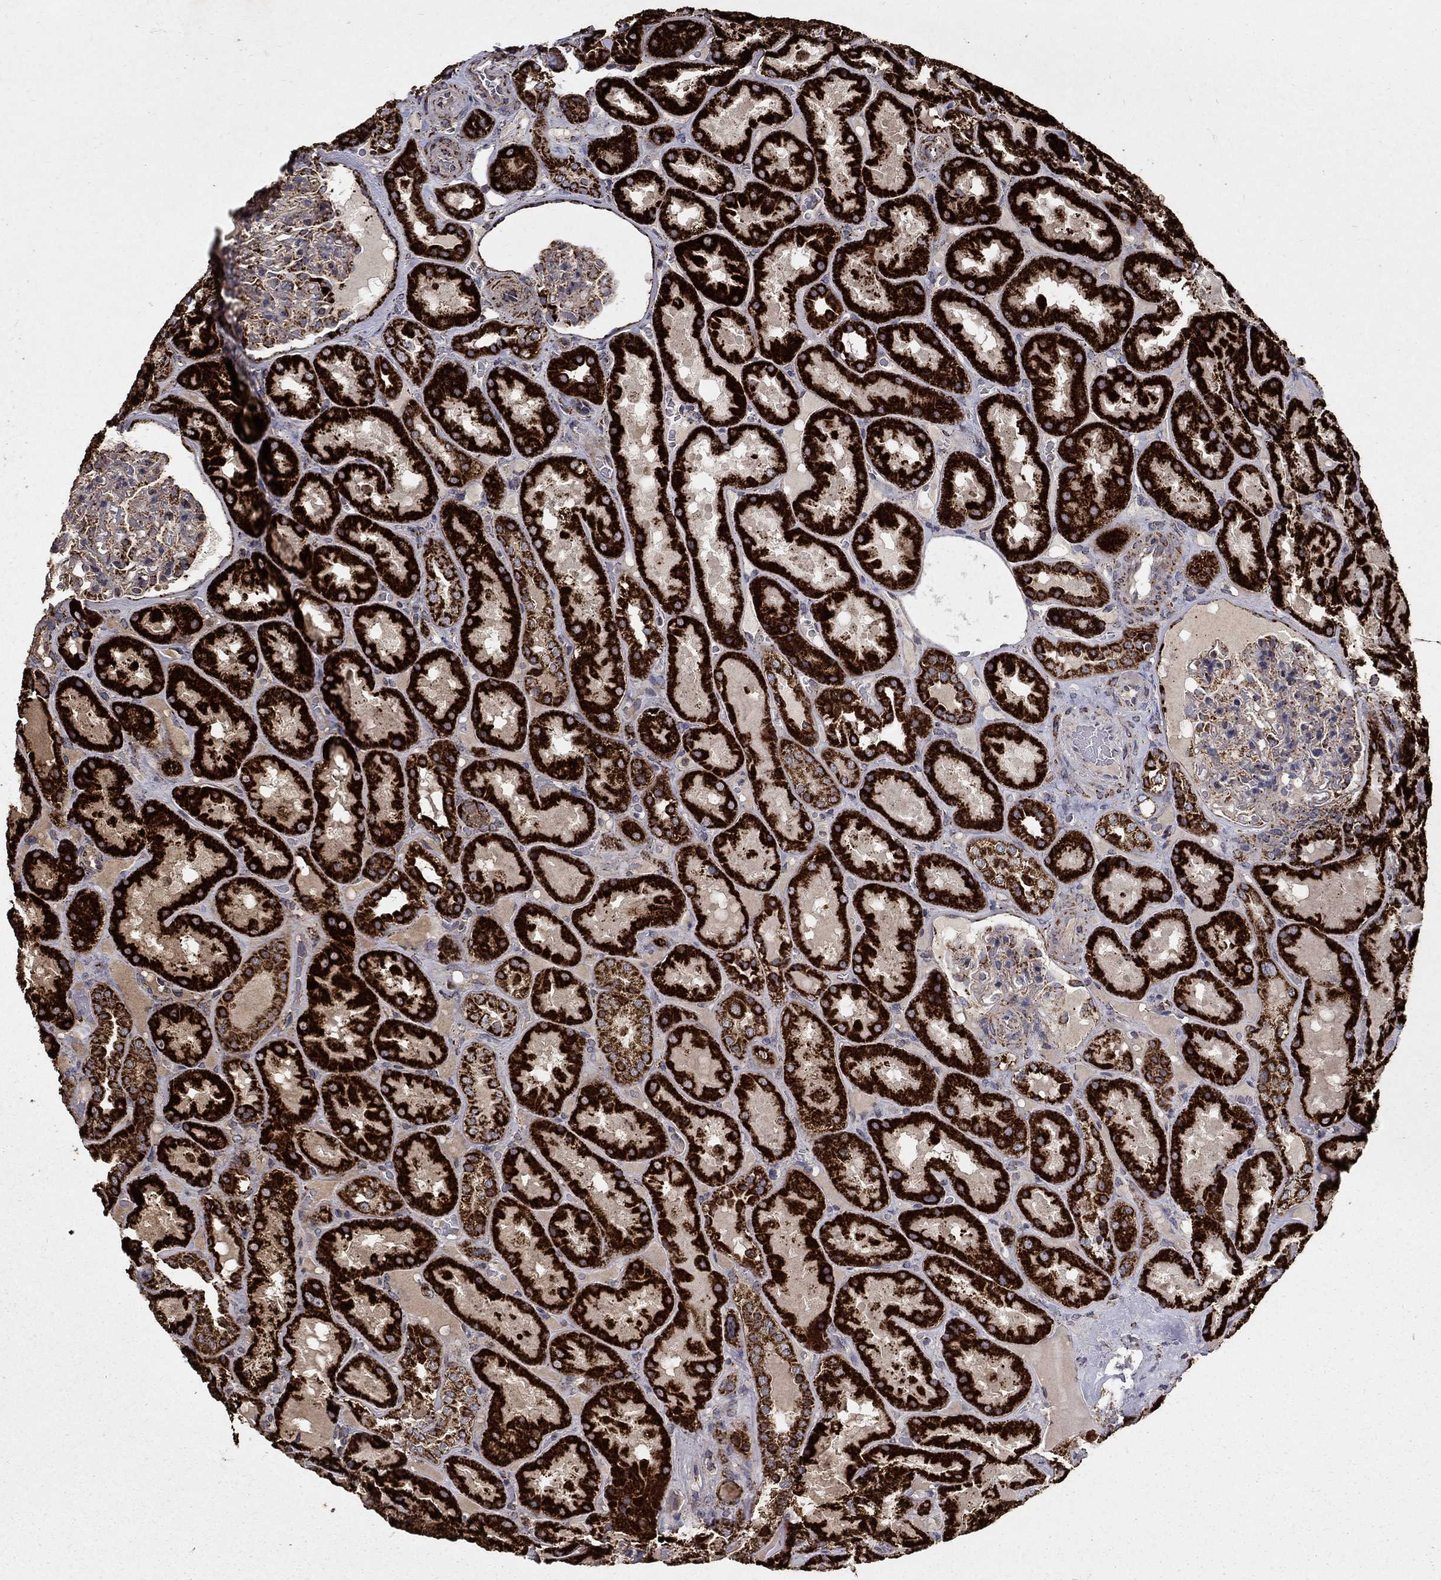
{"staining": {"intensity": "strong", "quantity": "<25%", "location": "cytoplasmic/membranous"}, "tissue": "kidney", "cell_type": "Cells in glomeruli", "image_type": "normal", "snomed": [{"axis": "morphology", "description": "Normal tissue, NOS"}, {"axis": "topography", "description": "Kidney"}], "caption": "Immunohistochemical staining of unremarkable kidney shows medium levels of strong cytoplasmic/membranous expression in approximately <25% of cells in glomeruli.", "gene": "GCSH", "patient": {"sex": "male", "age": 73}}